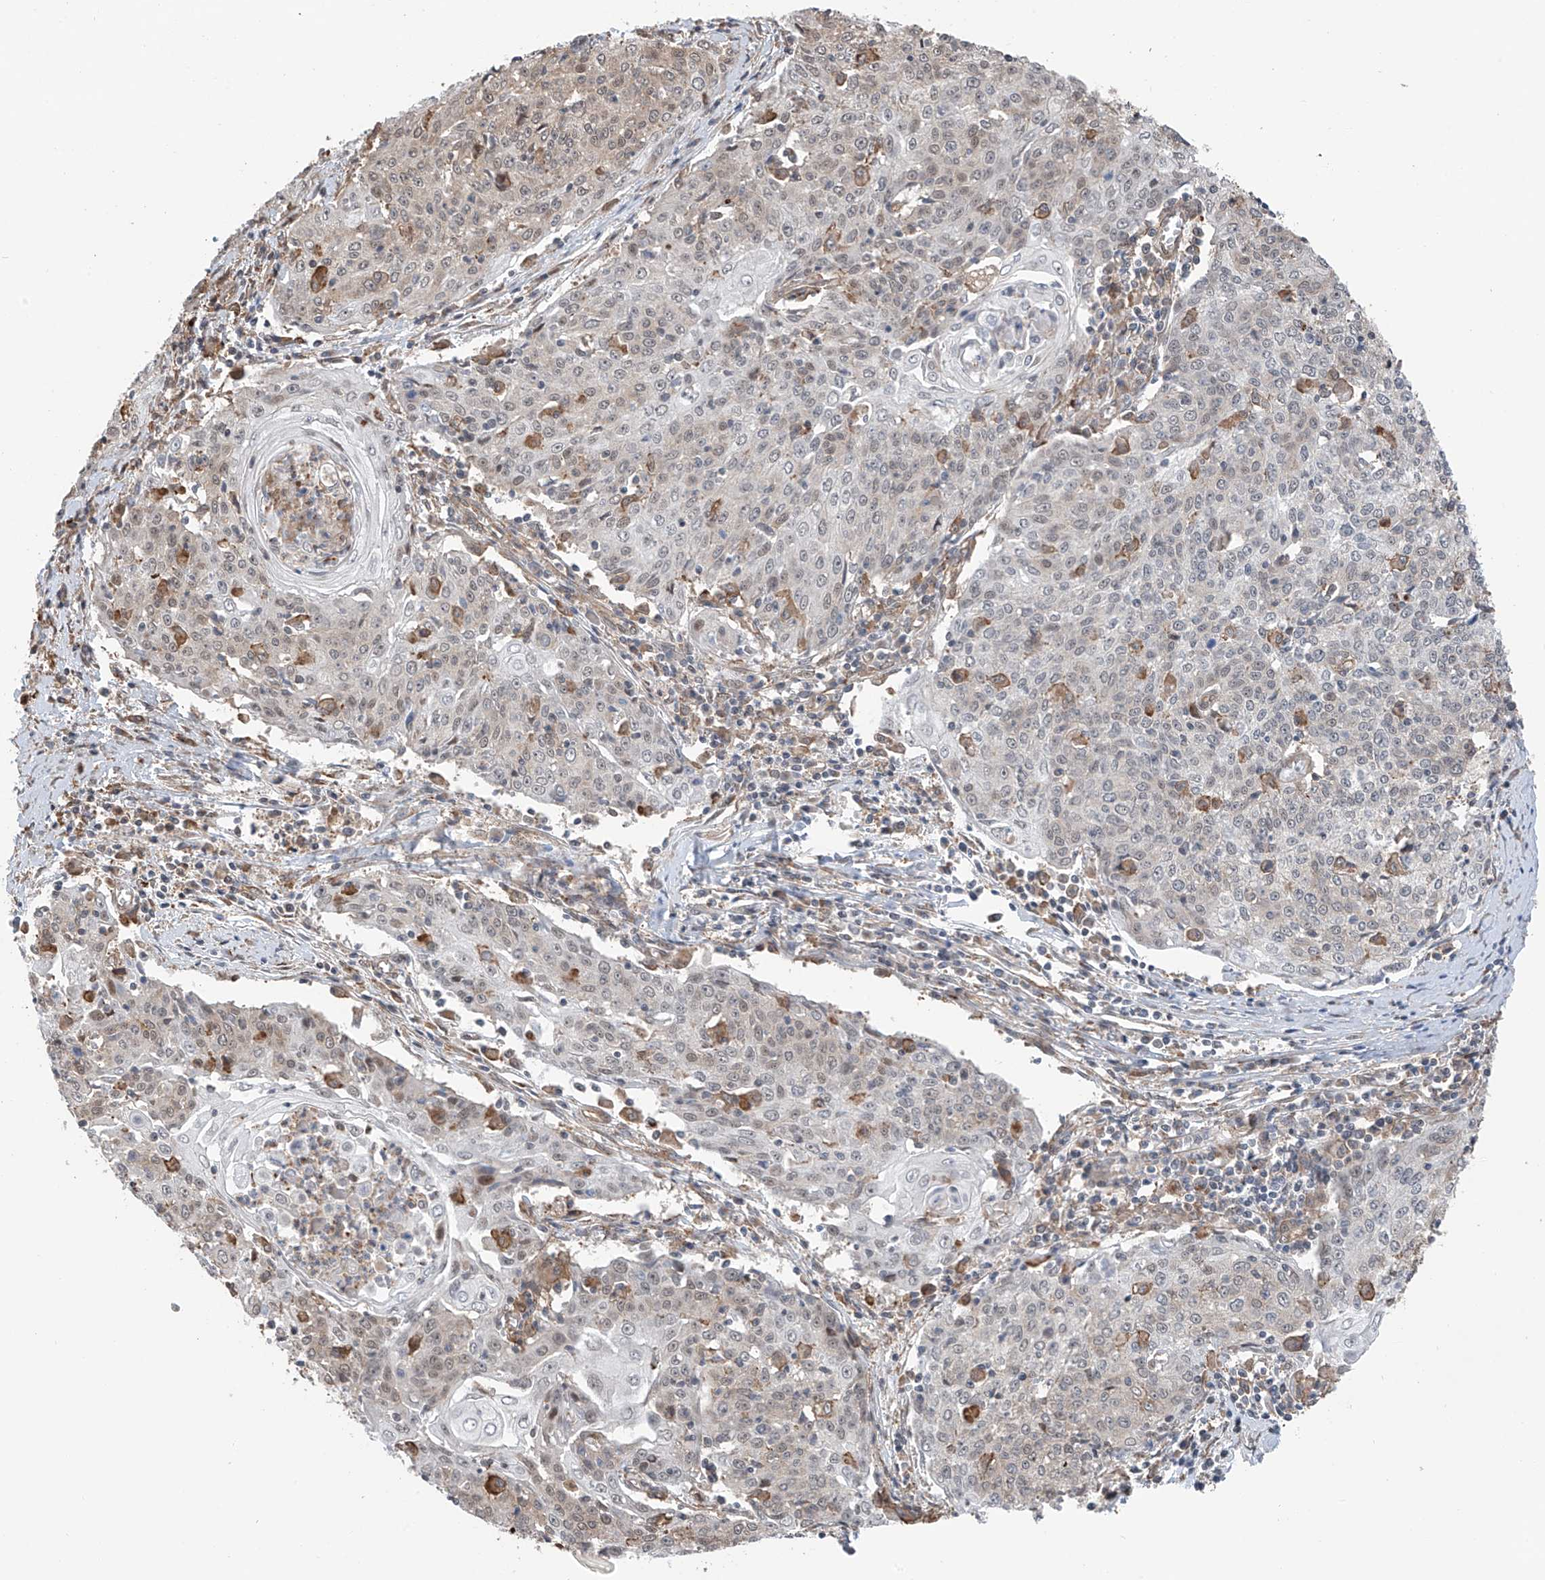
{"staining": {"intensity": "weak", "quantity": "<25%", "location": "cytoplasmic/membranous"}, "tissue": "cervical cancer", "cell_type": "Tumor cells", "image_type": "cancer", "snomed": [{"axis": "morphology", "description": "Squamous cell carcinoma, NOS"}, {"axis": "topography", "description": "Cervix"}], "caption": "A high-resolution histopathology image shows immunohistochemistry staining of cervical squamous cell carcinoma, which shows no significant staining in tumor cells. (Stains: DAB immunohistochemistry with hematoxylin counter stain, Microscopy: brightfield microscopy at high magnification).", "gene": "ZNF189", "patient": {"sex": "female", "age": 48}}